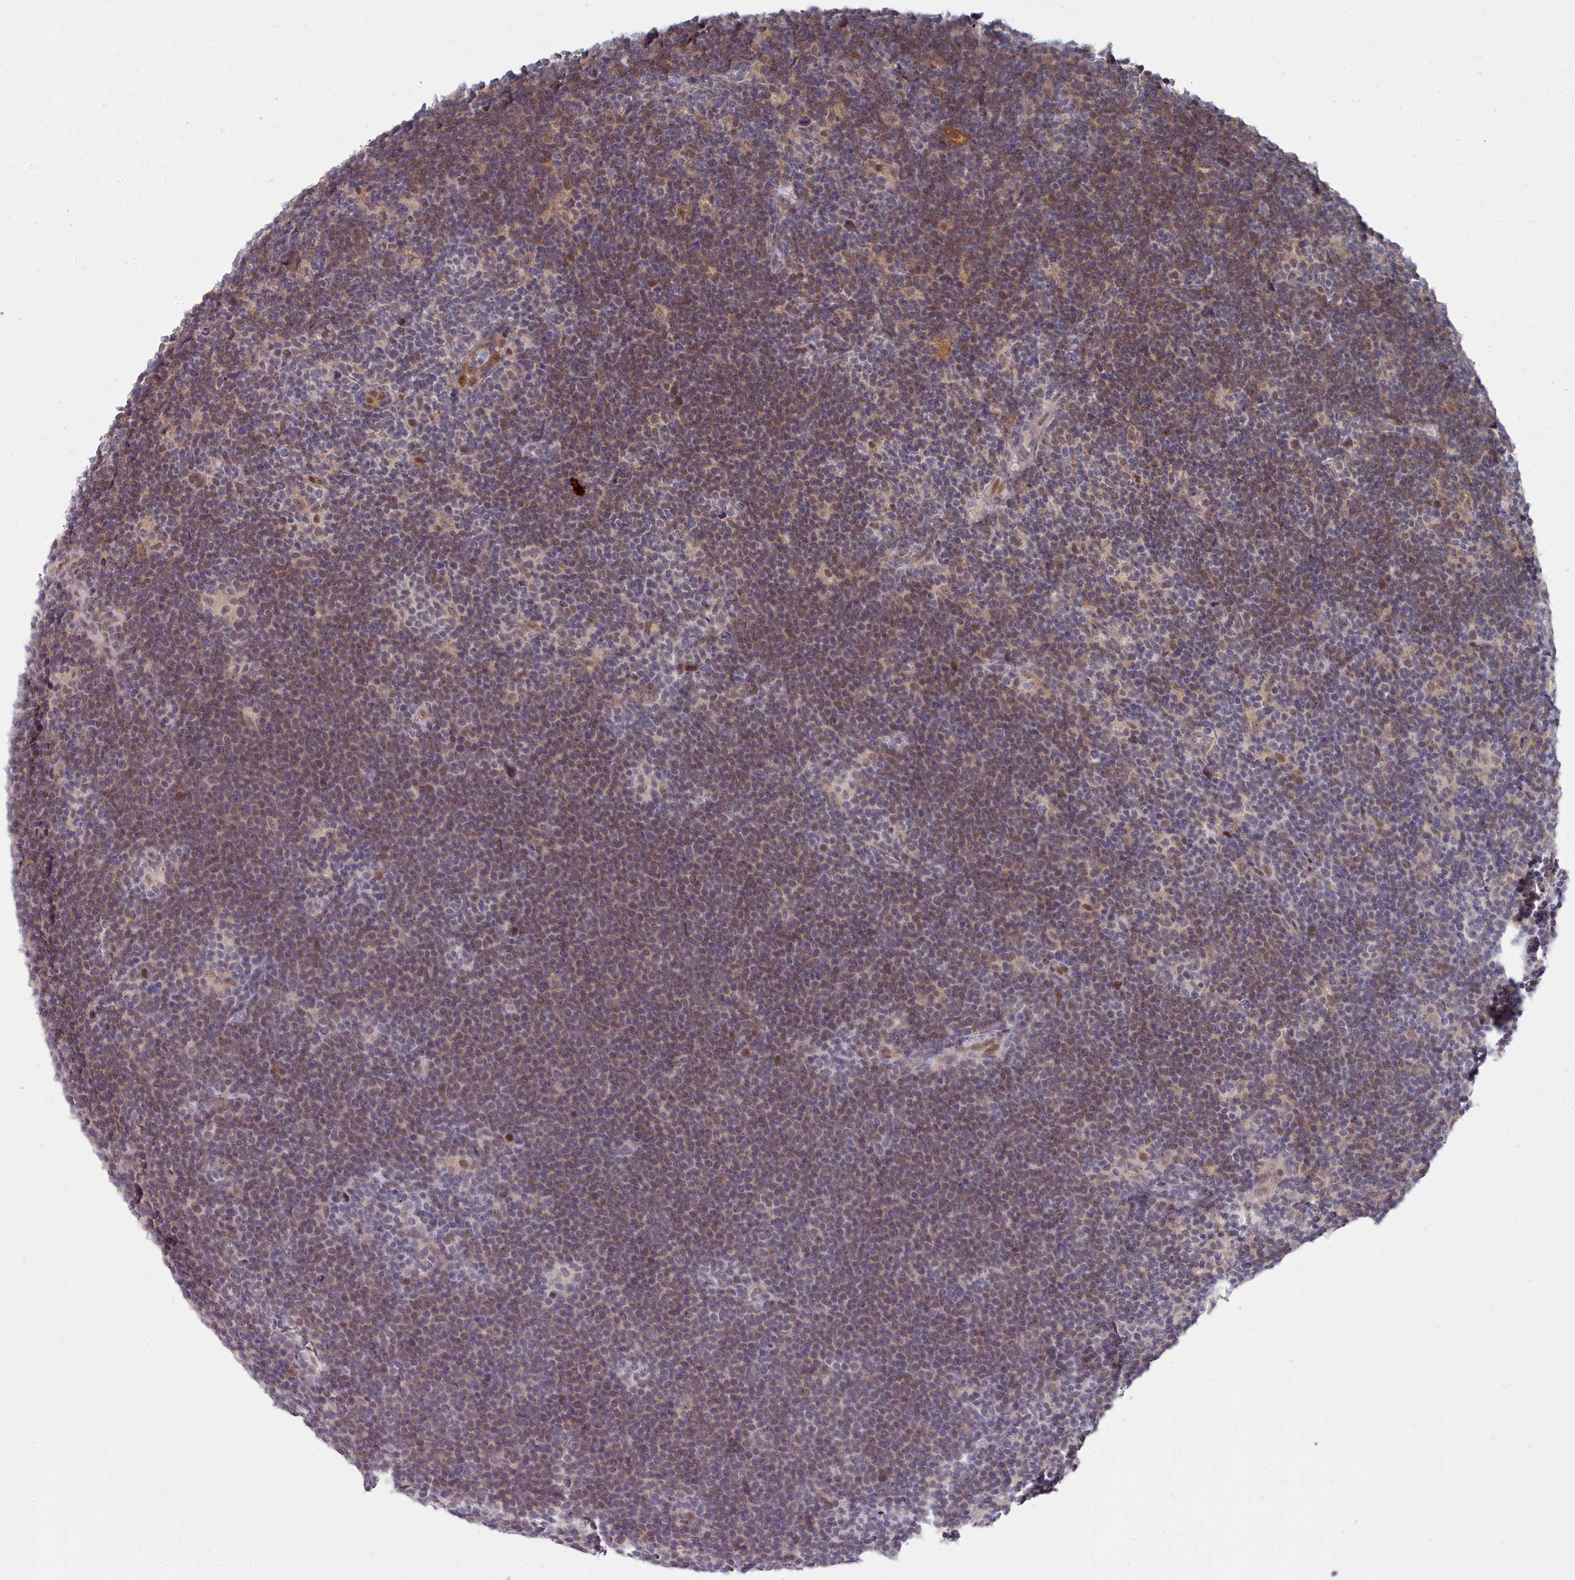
{"staining": {"intensity": "moderate", "quantity": ">75%", "location": "nuclear"}, "tissue": "lymphoma", "cell_type": "Tumor cells", "image_type": "cancer", "snomed": [{"axis": "morphology", "description": "Hodgkin's disease, NOS"}, {"axis": "topography", "description": "Lymph node"}], "caption": "The immunohistochemical stain highlights moderate nuclear expression in tumor cells of lymphoma tissue. (Brightfield microscopy of DAB IHC at high magnification).", "gene": "GINS1", "patient": {"sex": "female", "age": 57}}